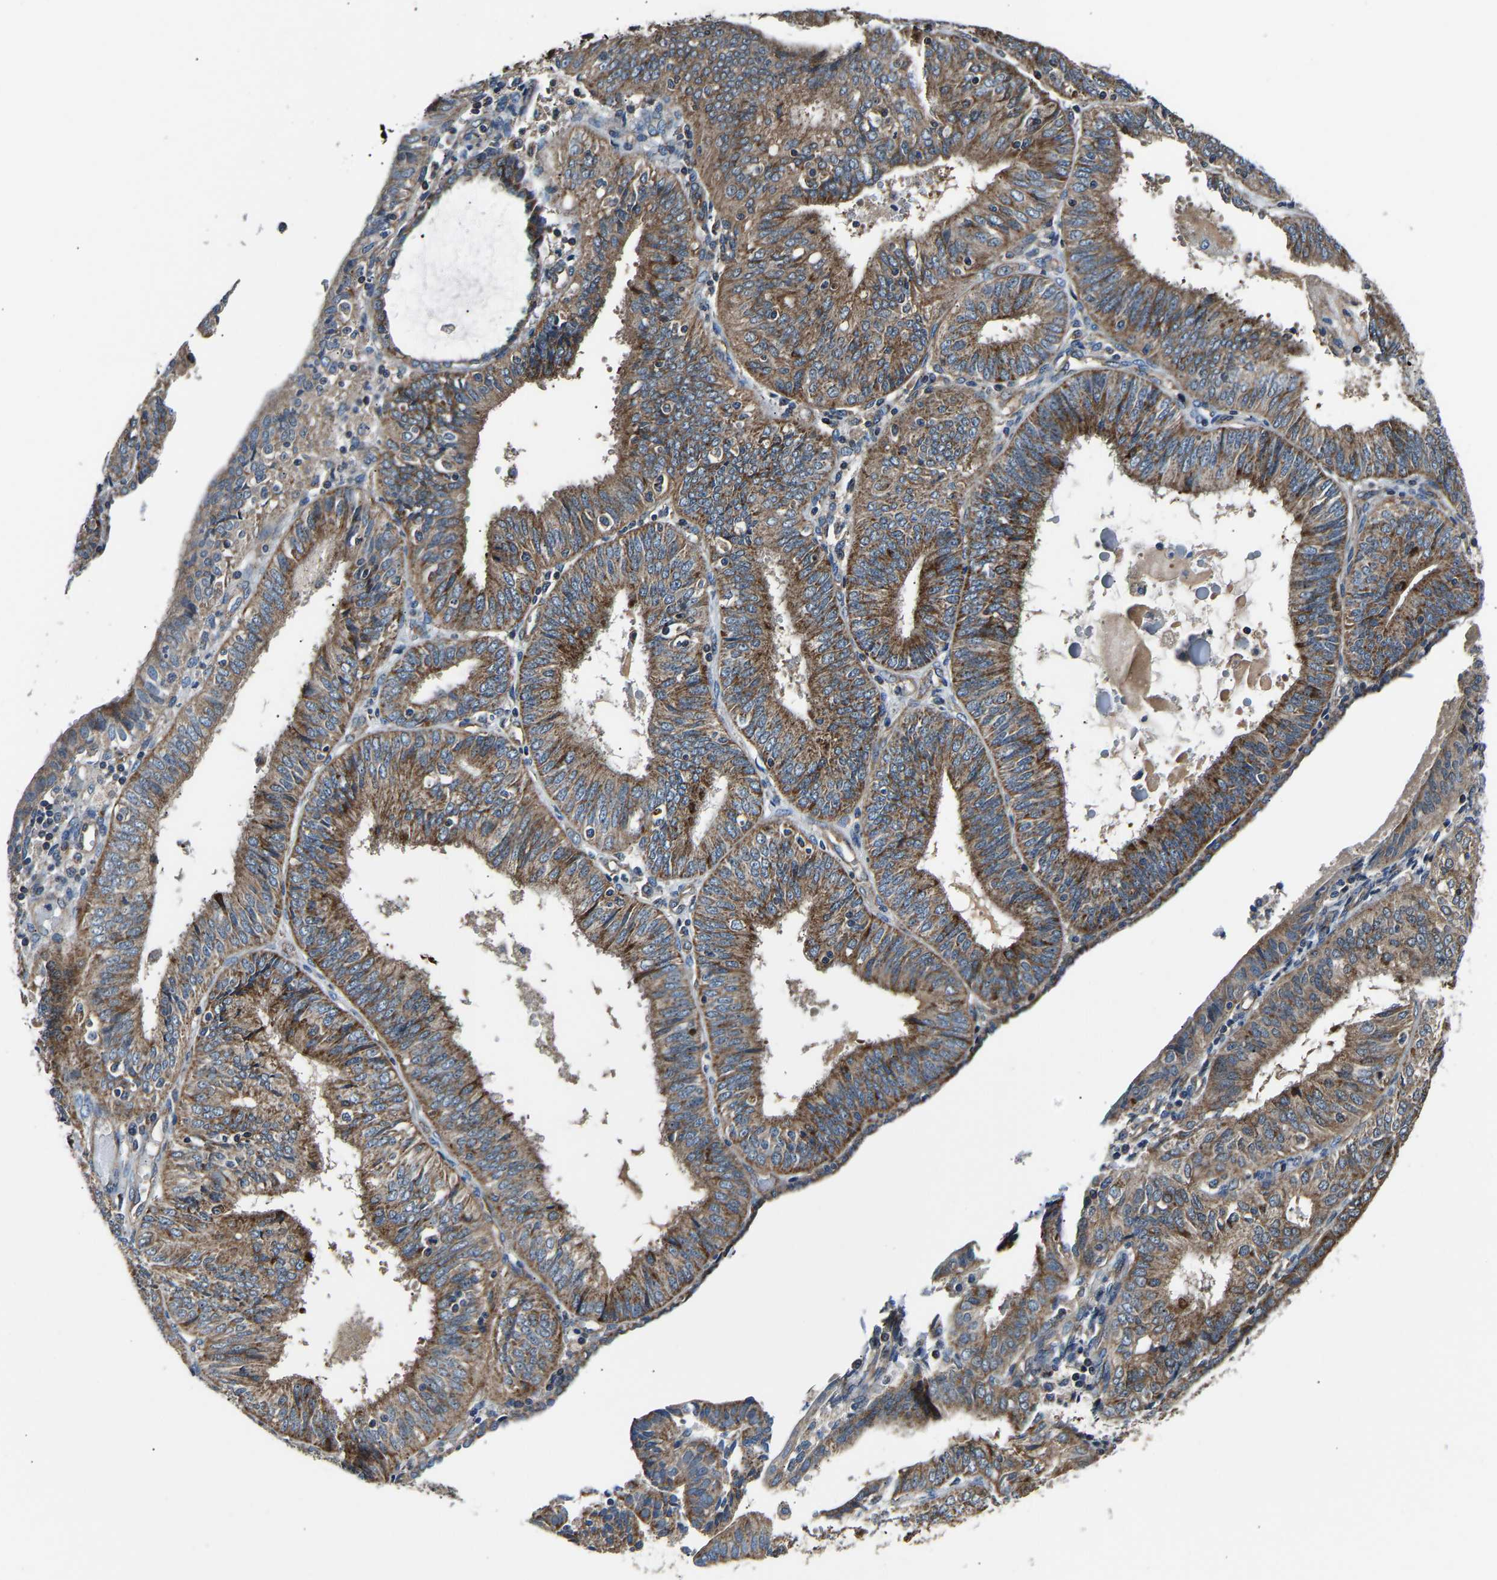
{"staining": {"intensity": "moderate", "quantity": ">75%", "location": "cytoplasmic/membranous"}, "tissue": "endometrial cancer", "cell_type": "Tumor cells", "image_type": "cancer", "snomed": [{"axis": "morphology", "description": "Adenocarcinoma, NOS"}, {"axis": "topography", "description": "Endometrium"}], "caption": "Endometrial cancer (adenocarcinoma) tissue demonstrates moderate cytoplasmic/membranous expression in about >75% of tumor cells", "gene": "GGCT", "patient": {"sex": "female", "age": 58}}